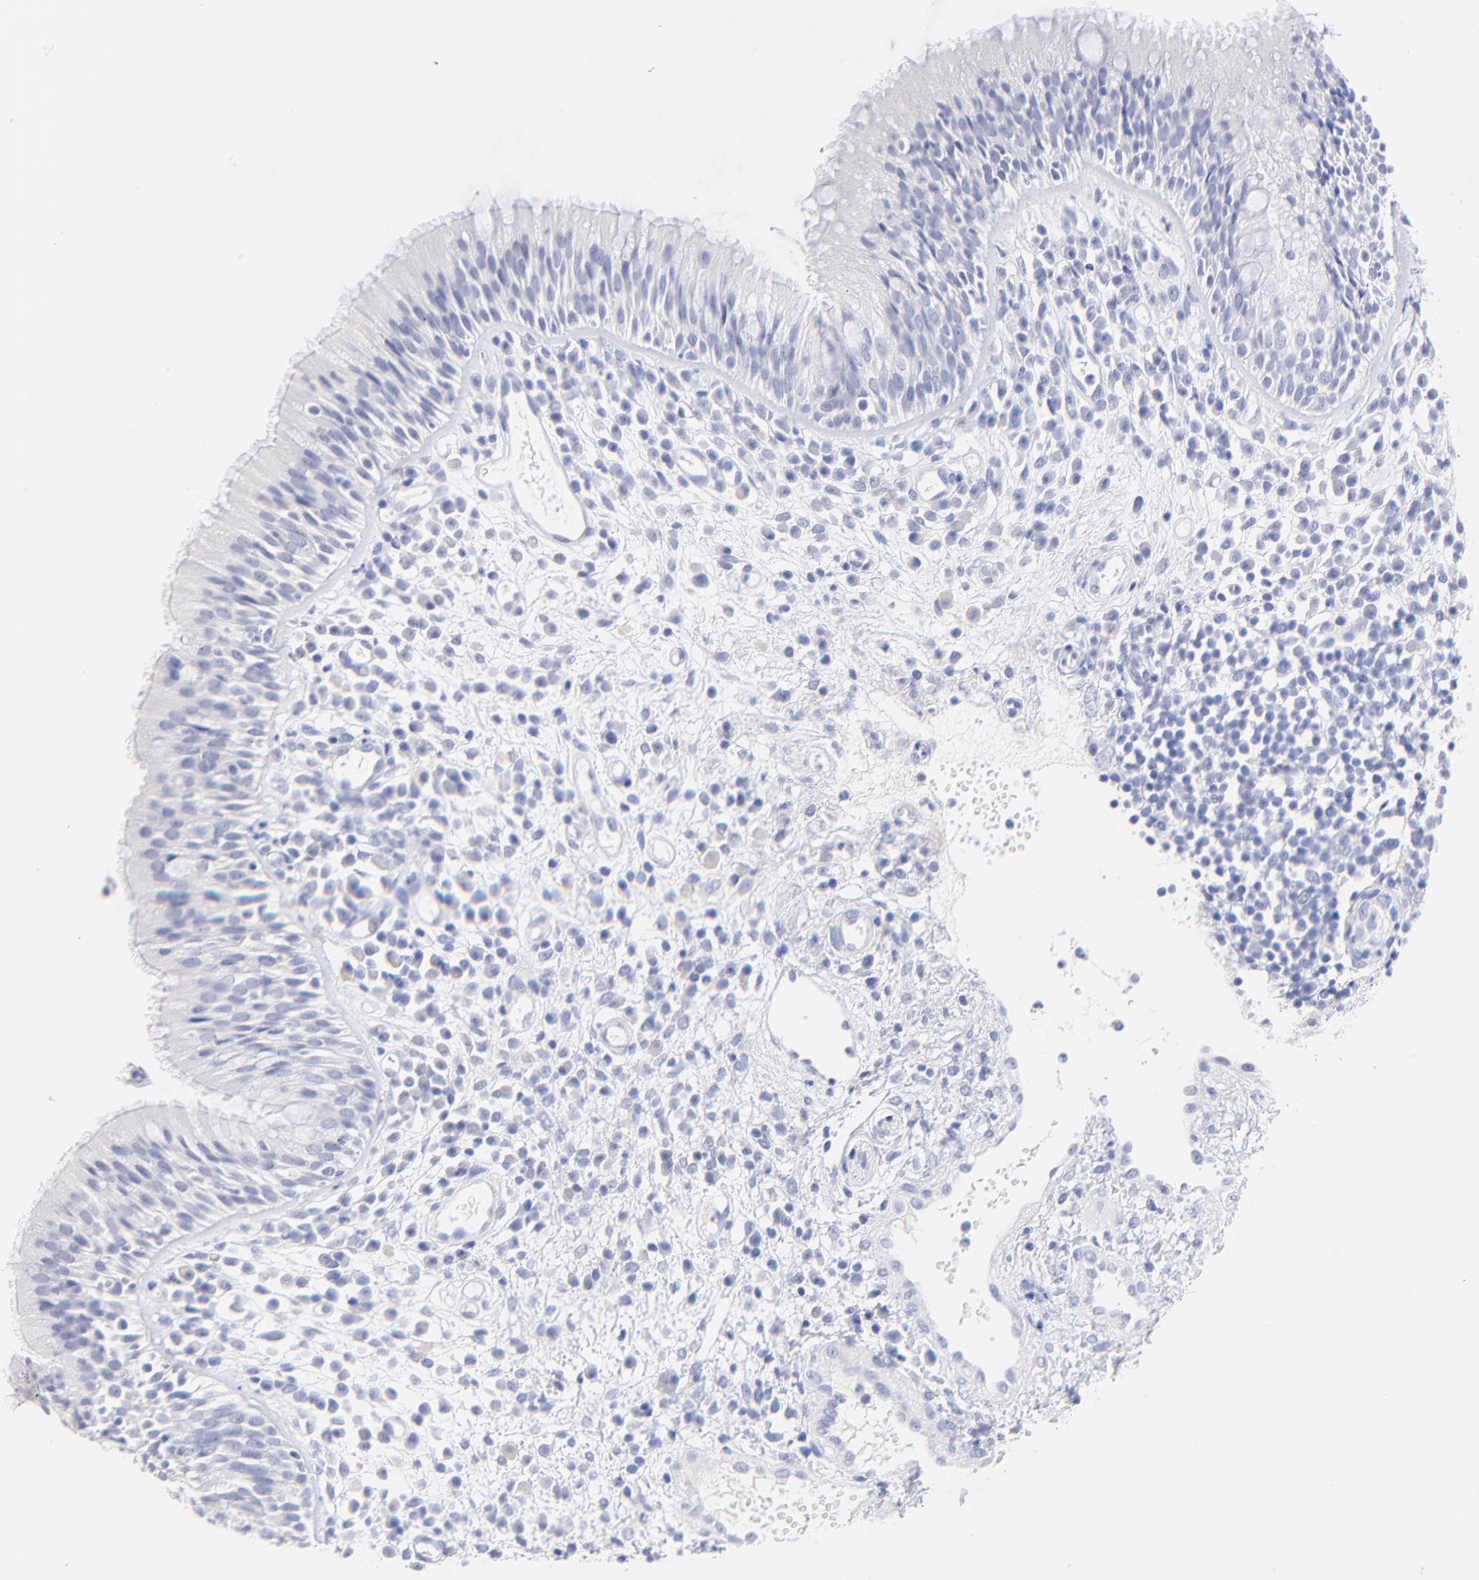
{"staining": {"intensity": "negative", "quantity": "none", "location": "none"}, "tissue": "nasopharynx", "cell_type": "Respiratory epithelial cells", "image_type": "normal", "snomed": [{"axis": "morphology", "description": "Normal tissue, NOS"}, {"axis": "morphology", "description": "Inflammation, NOS"}, {"axis": "morphology", "description": "Malignant melanoma, Metastatic site"}, {"axis": "topography", "description": "Nasopharynx"}], "caption": "An immunohistochemistry (IHC) image of normal nasopharynx is shown. There is no staining in respiratory epithelial cells of nasopharynx.", "gene": "SULT4A1", "patient": {"sex": "female", "age": 55}}